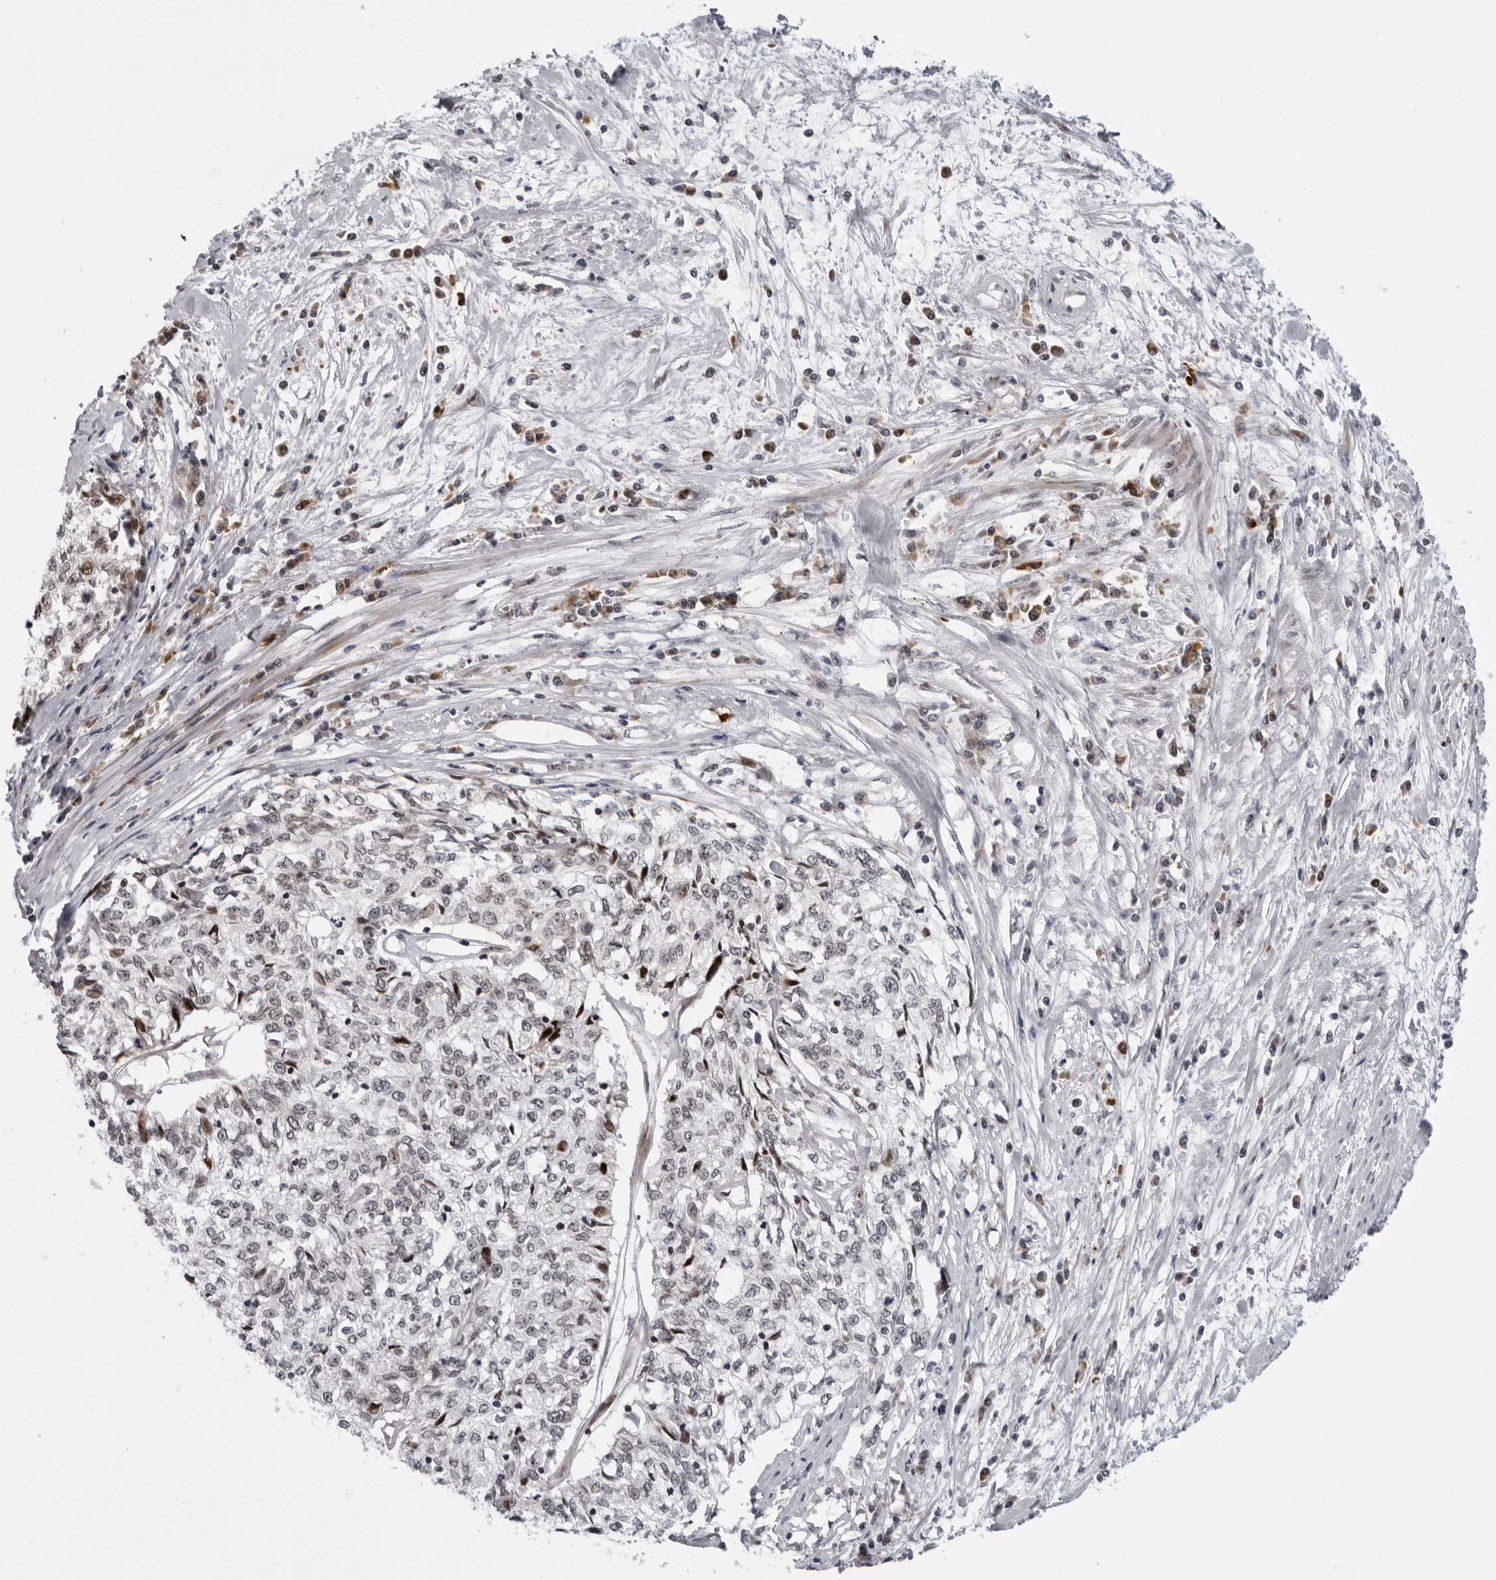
{"staining": {"intensity": "negative", "quantity": "none", "location": "none"}, "tissue": "cervical cancer", "cell_type": "Tumor cells", "image_type": "cancer", "snomed": [{"axis": "morphology", "description": "Squamous cell carcinoma, NOS"}, {"axis": "topography", "description": "Cervix"}], "caption": "A photomicrograph of human cervical squamous cell carcinoma is negative for staining in tumor cells. (IHC, brightfield microscopy, high magnification).", "gene": "GCSAML", "patient": {"sex": "female", "age": 57}}